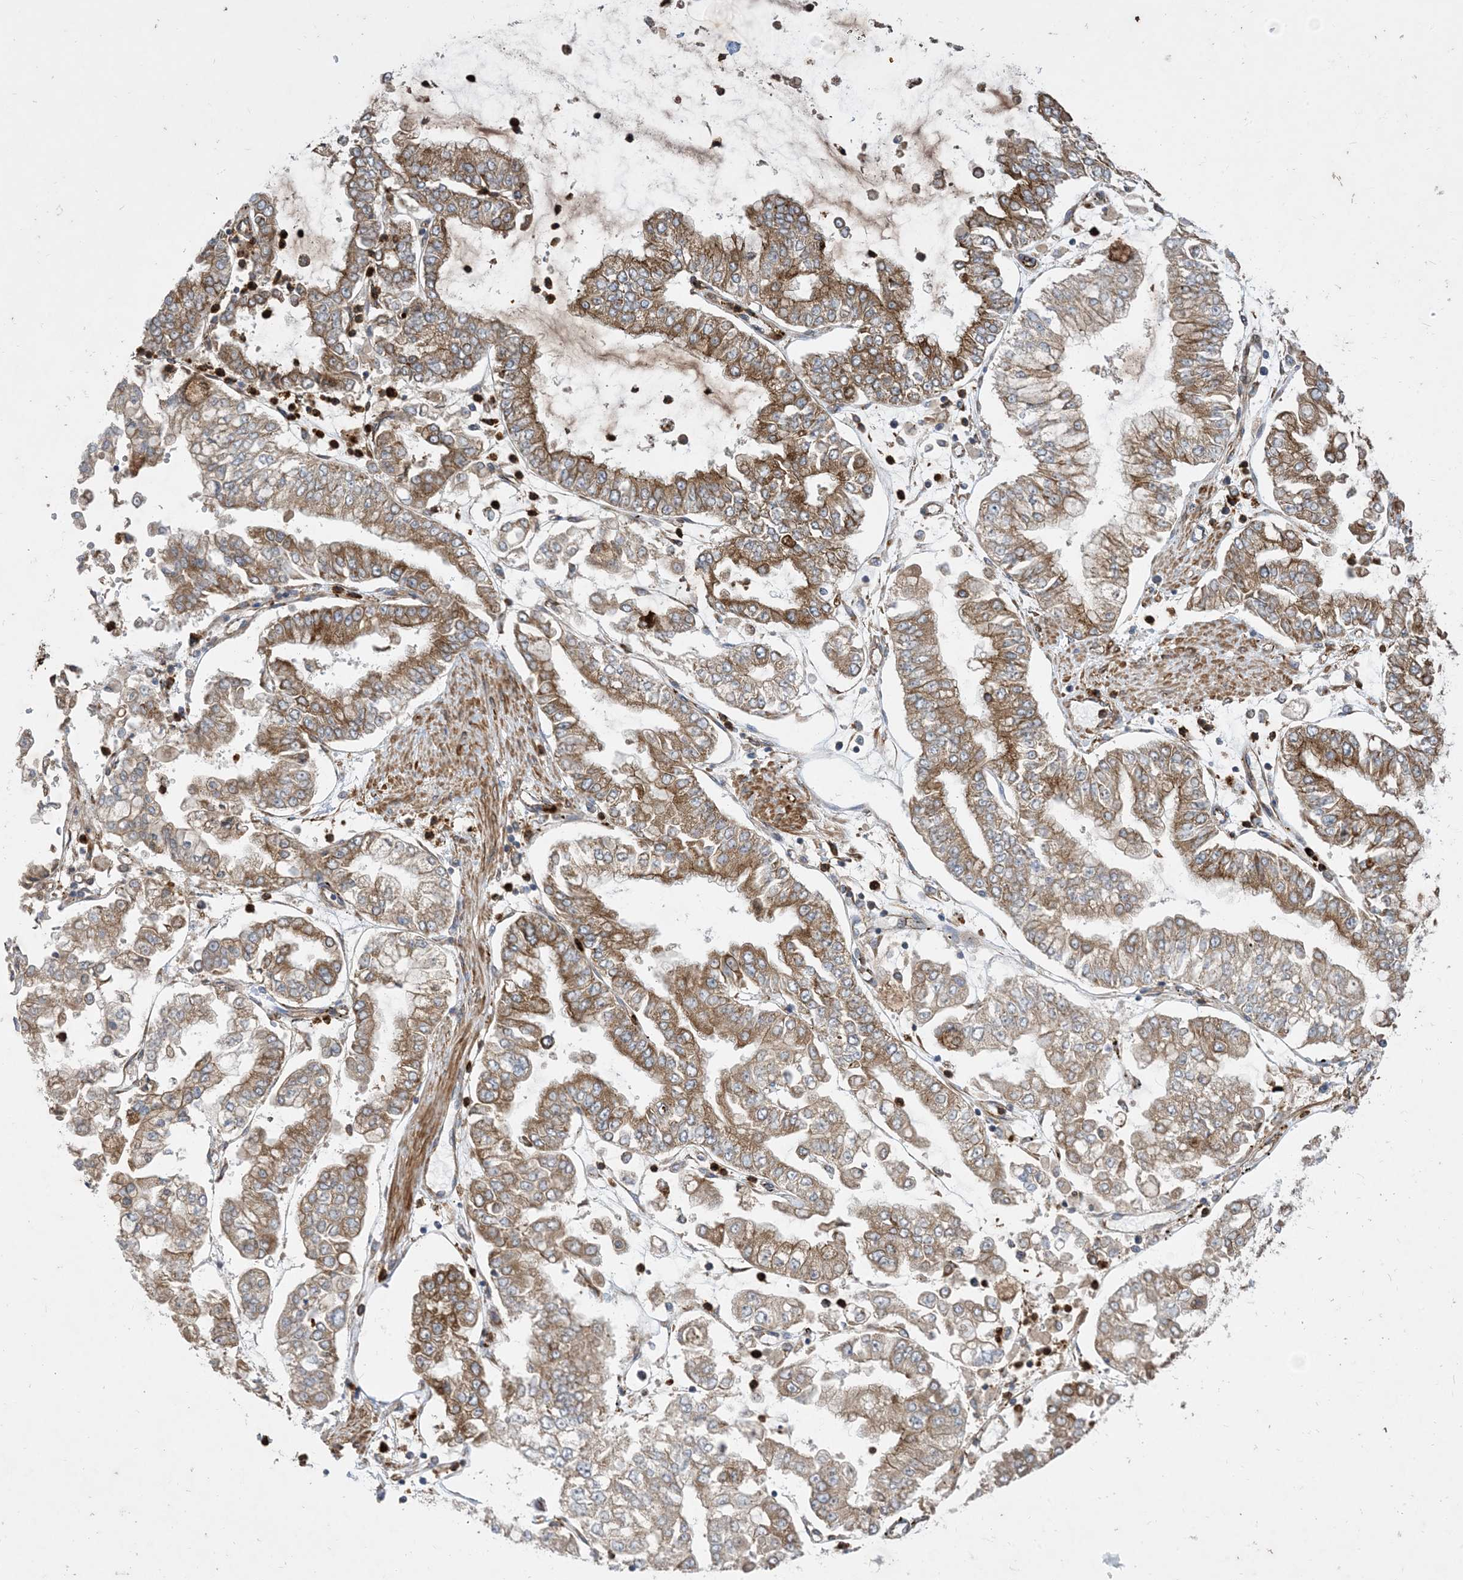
{"staining": {"intensity": "moderate", "quantity": ">75%", "location": "cytoplasmic/membranous"}, "tissue": "stomach cancer", "cell_type": "Tumor cells", "image_type": "cancer", "snomed": [{"axis": "morphology", "description": "Adenocarcinoma, NOS"}, {"axis": "topography", "description": "Stomach"}], "caption": "The micrograph shows a brown stain indicating the presence of a protein in the cytoplasmic/membranous of tumor cells in stomach cancer (adenocarcinoma). (DAB (3,3'-diaminobenzidine) IHC with brightfield microscopy, high magnification).", "gene": "OTOP1", "patient": {"sex": "male", "age": 76}}